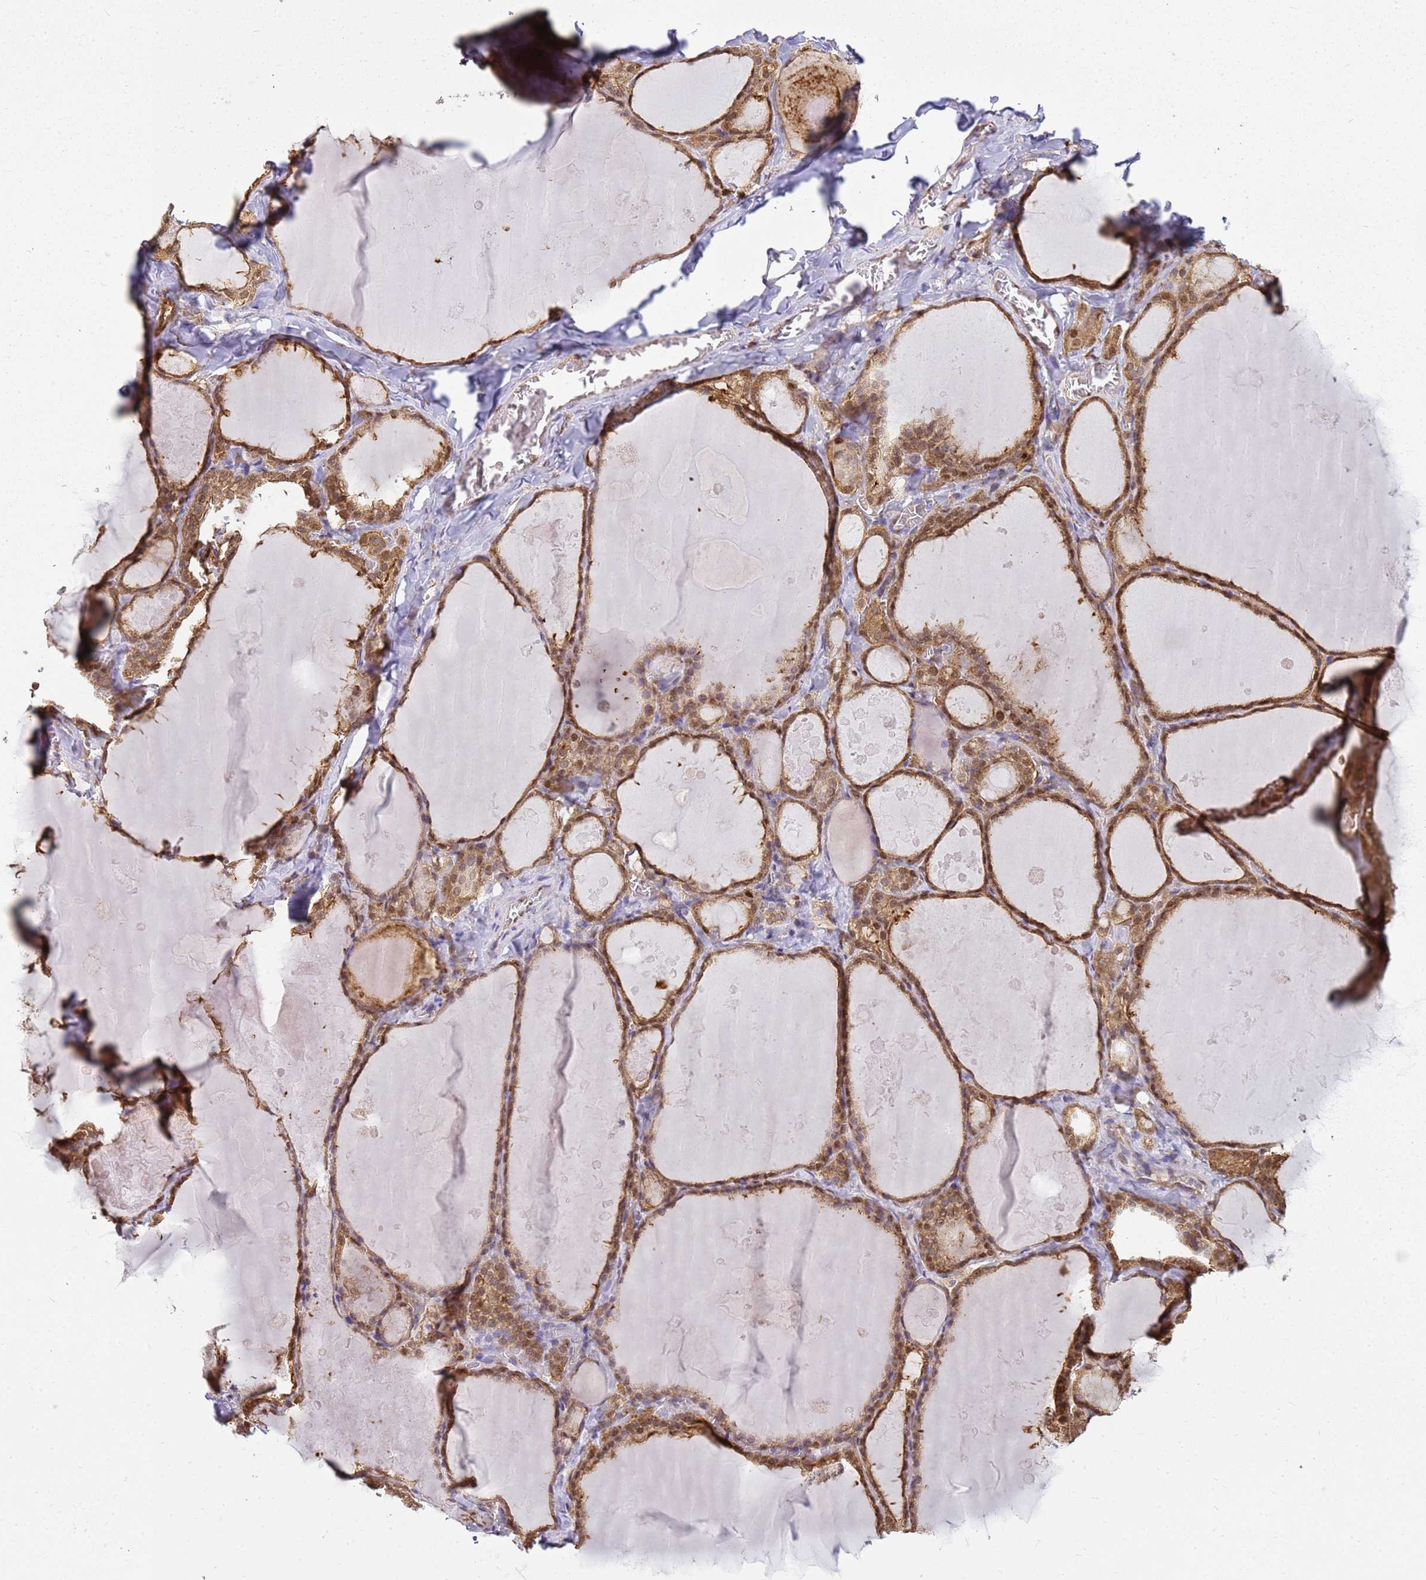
{"staining": {"intensity": "moderate", "quantity": ">75%", "location": "cytoplasmic/membranous"}, "tissue": "thyroid gland", "cell_type": "Glandular cells", "image_type": "normal", "snomed": [{"axis": "morphology", "description": "Normal tissue, NOS"}, {"axis": "topography", "description": "Thyroid gland"}], "caption": "The image reveals a brown stain indicating the presence of a protein in the cytoplasmic/membranous of glandular cells in thyroid gland. The protein of interest is stained brown, and the nuclei are stained in blue (DAB IHC with brightfield microscopy, high magnification).", "gene": "YWHAE", "patient": {"sex": "male", "age": 56}}